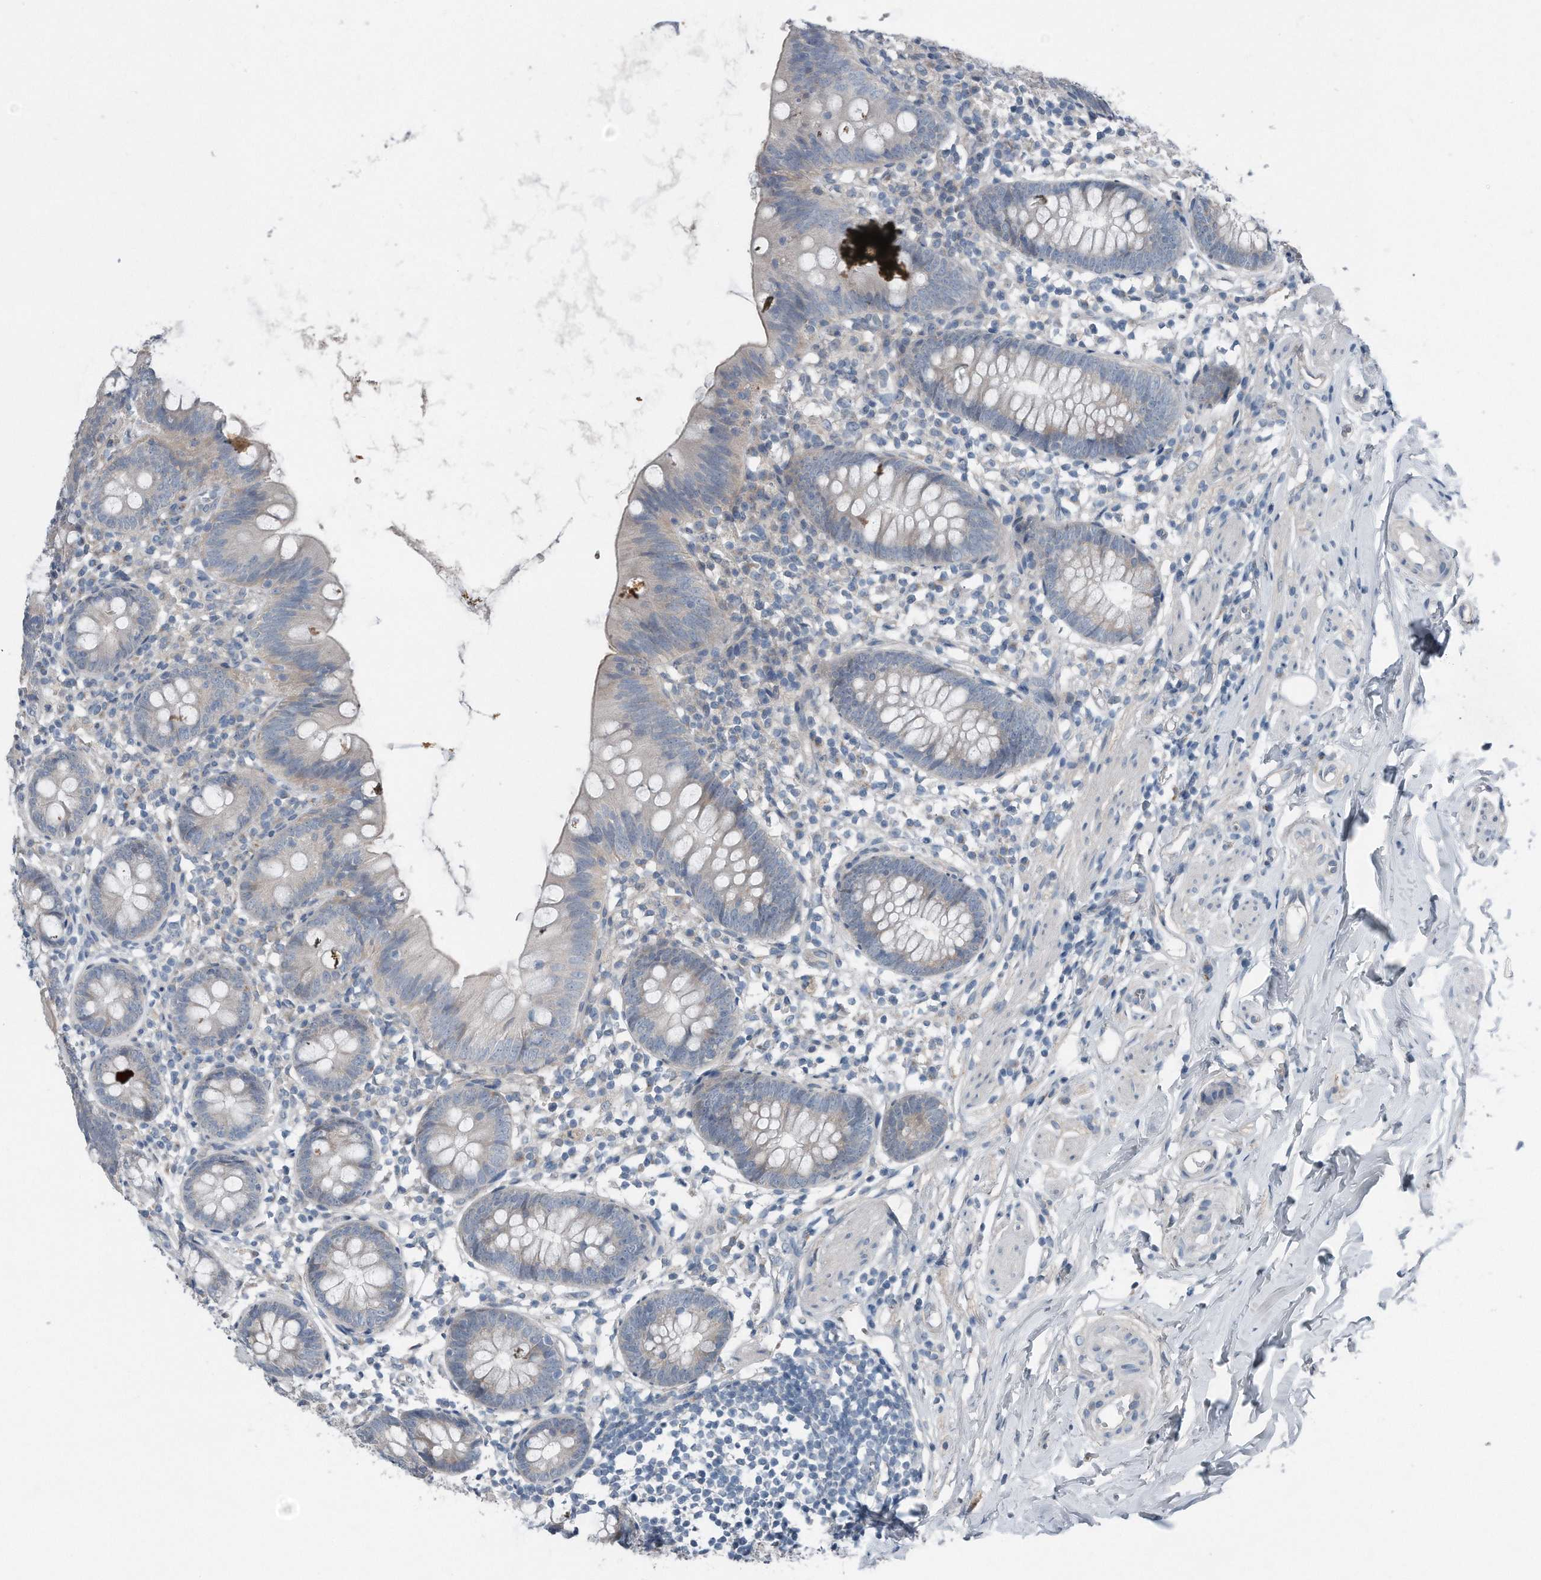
{"staining": {"intensity": "negative", "quantity": "none", "location": "none"}, "tissue": "appendix", "cell_type": "Glandular cells", "image_type": "normal", "snomed": [{"axis": "morphology", "description": "Normal tissue, NOS"}, {"axis": "topography", "description": "Appendix"}], "caption": "The photomicrograph shows no staining of glandular cells in unremarkable appendix.", "gene": "YRDC", "patient": {"sex": "female", "age": 62}}